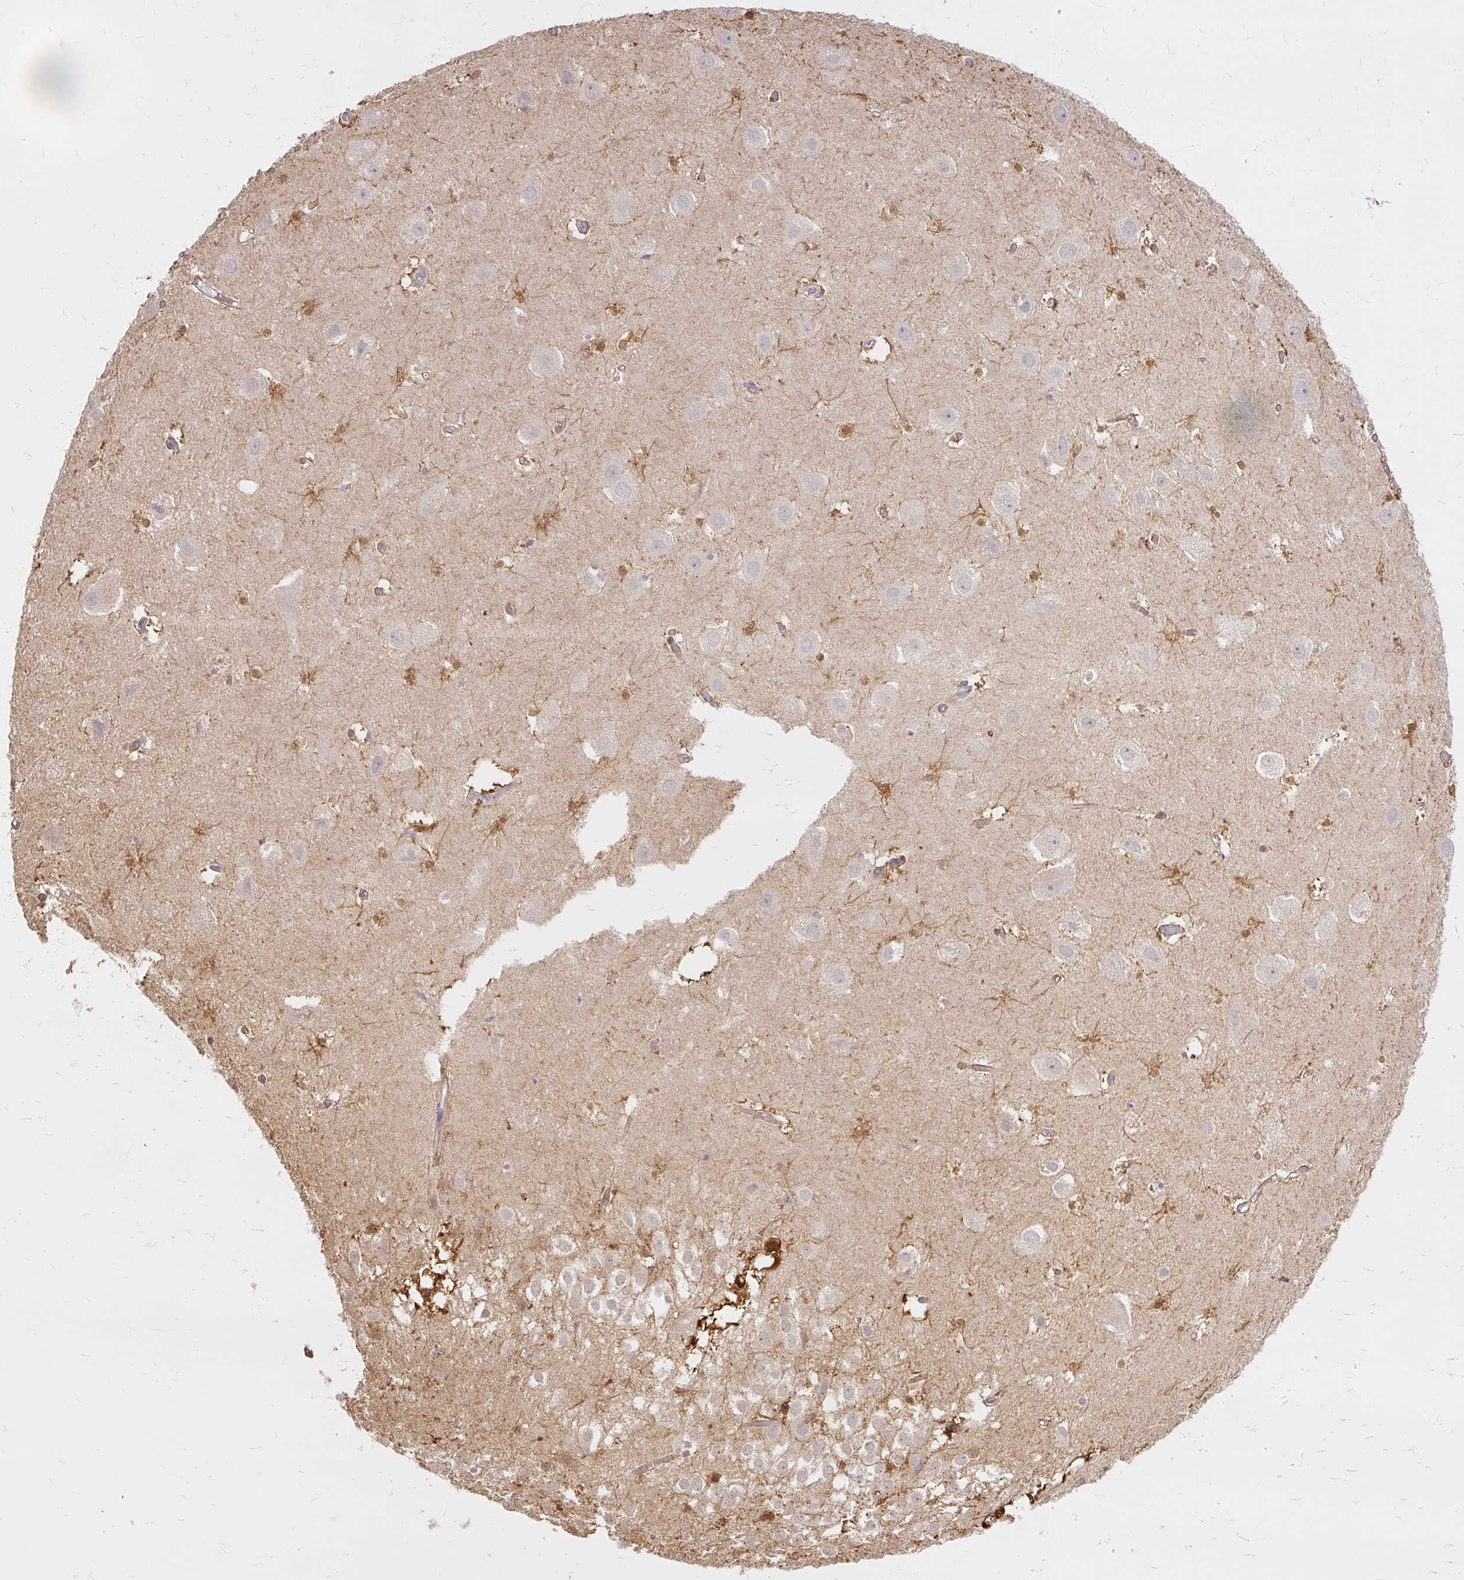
{"staining": {"intensity": "strong", "quantity": "<25%", "location": "cytoplasmic/membranous"}, "tissue": "hippocampus", "cell_type": "Glial cells", "image_type": "normal", "snomed": [{"axis": "morphology", "description": "Normal tissue, NOS"}, {"axis": "topography", "description": "Hippocampus"}], "caption": "An immunohistochemistry photomicrograph of unremarkable tissue is shown. Protein staining in brown highlights strong cytoplasmic/membranous positivity in hippocampus within glial cells.", "gene": "AP5S1", "patient": {"sex": "female", "age": 52}}